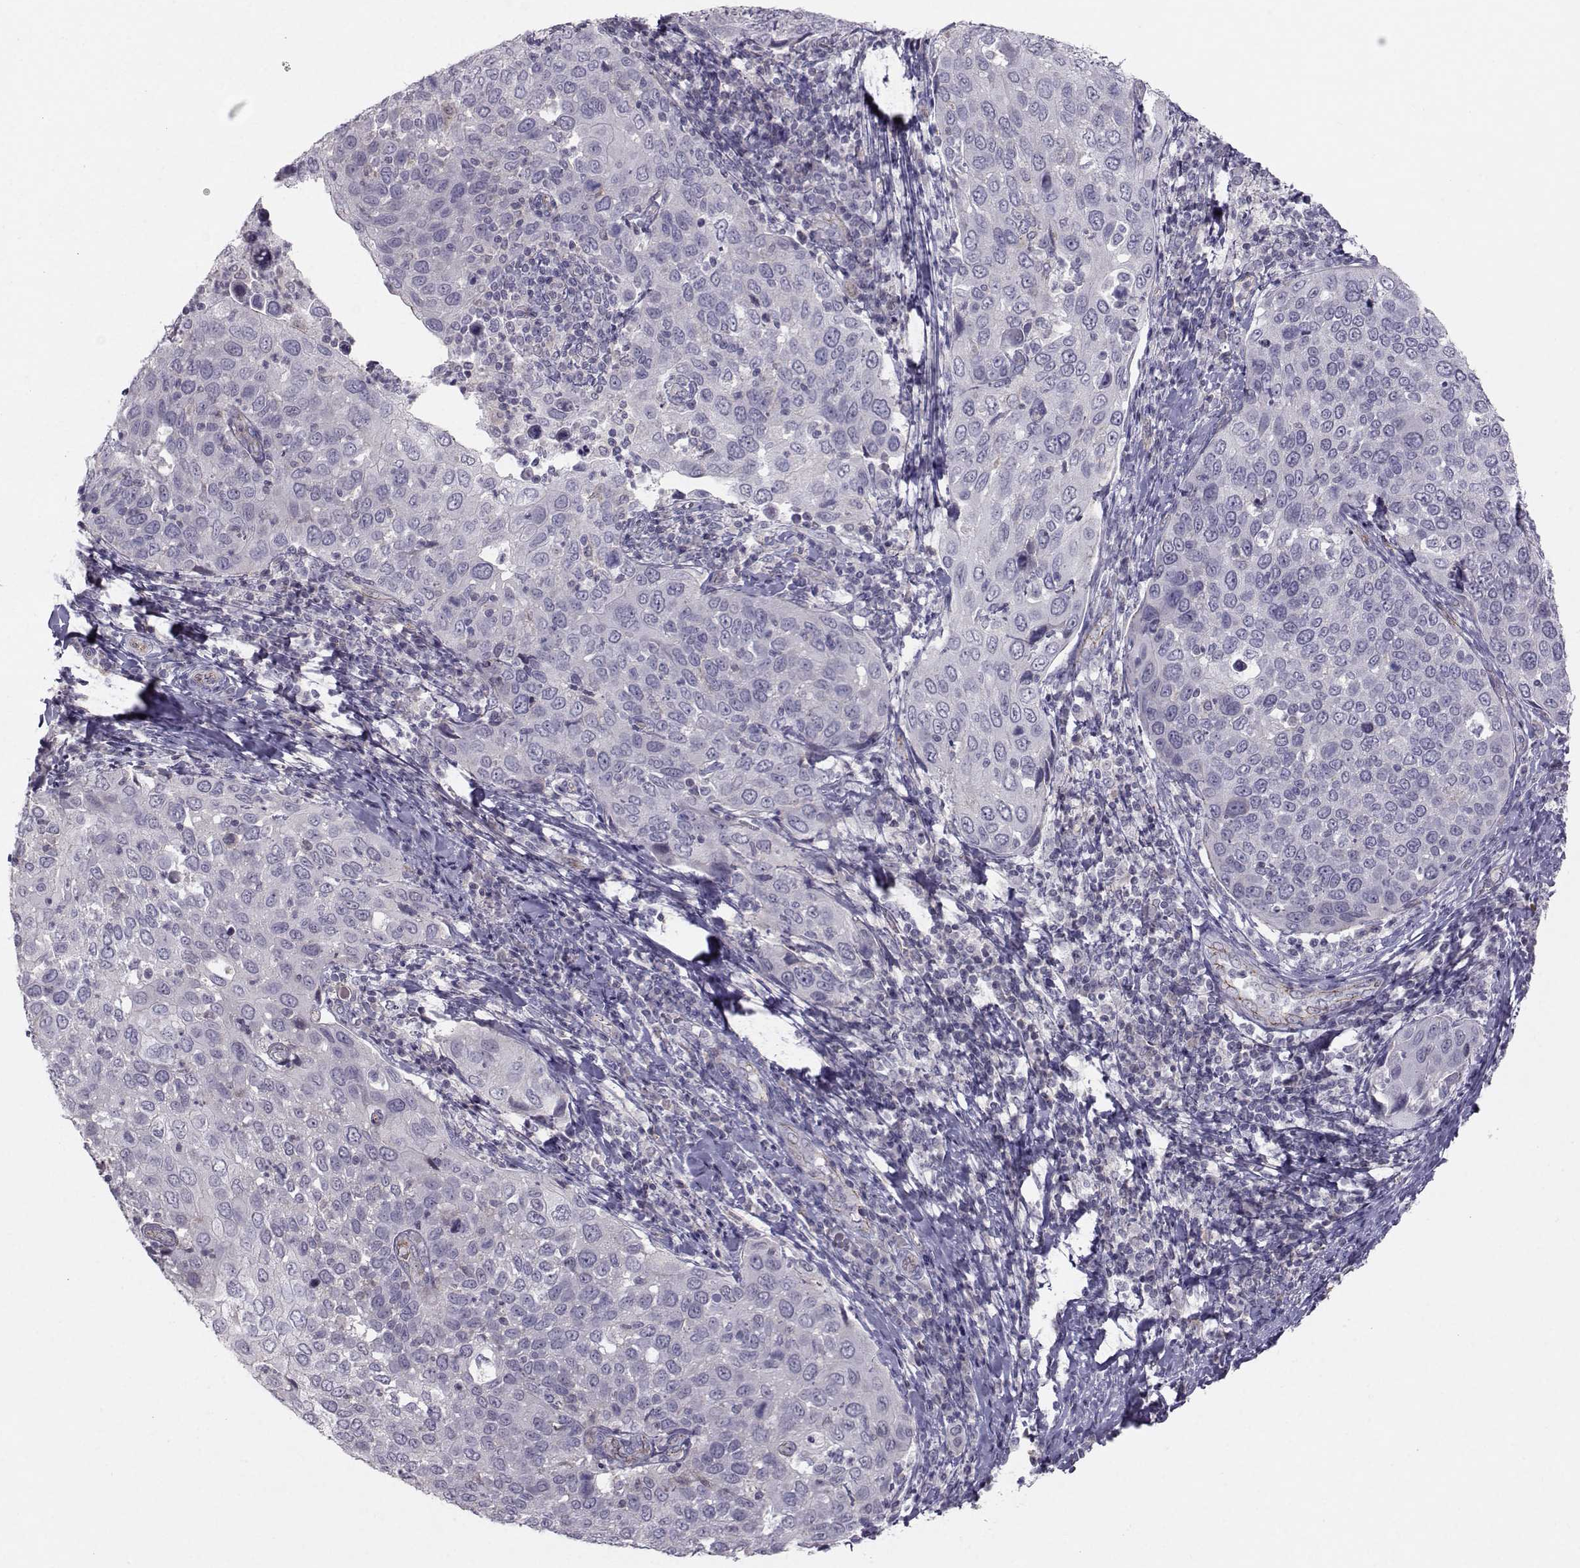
{"staining": {"intensity": "negative", "quantity": "none", "location": "none"}, "tissue": "cervical cancer", "cell_type": "Tumor cells", "image_type": "cancer", "snomed": [{"axis": "morphology", "description": "Squamous cell carcinoma, NOS"}, {"axis": "topography", "description": "Cervix"}], "caption": "Tumor cells are negative for brown protein staining in cervical cancer (squamous cell carcinoma).", "gene": "MAST1", "patient": {"sex": "female", "age": 54}}